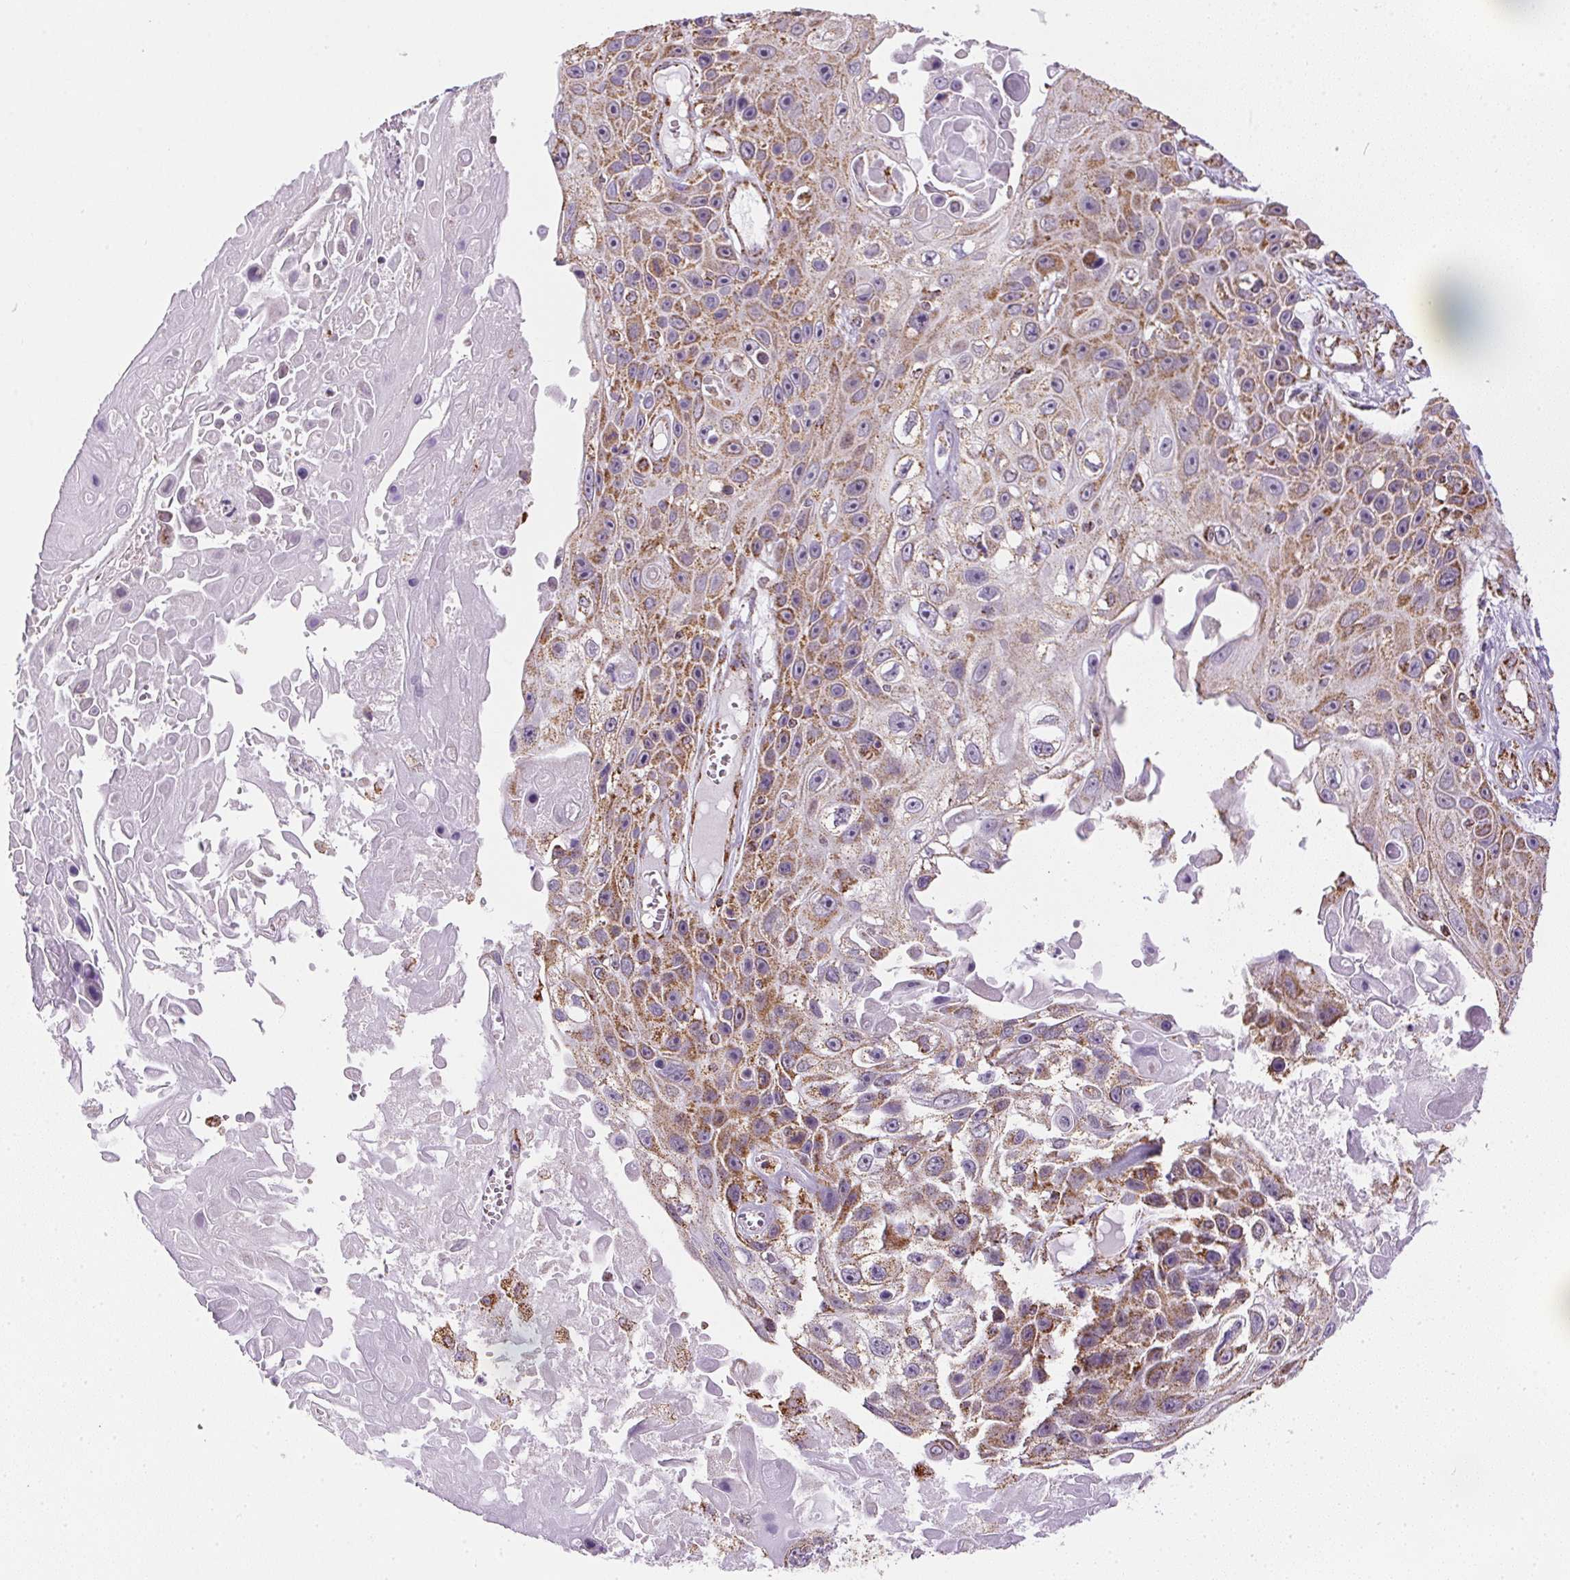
{"staining": {"intensity": "moderate", "quantity": ">75%", "location": "cytoplasmic/membranous"}, "tissue": "skin cancer", "cell_type": "Tumor cells", "image_type": "cancer", "snomed": [{"axis": "morphology", "description": "Squamous cell carcinoma, NOS"}, {"axis": "topography", "description": "Skin"}], "caption": "Immunohistochemical staining of human squamous cell carcinoma (skin) exhibits medium levels of moderate cytoplasmic/membranous staining in approximately >75% of tumor cells.", "gene": "MAPK11", "patient": {"sex": "male", "age": 82}}